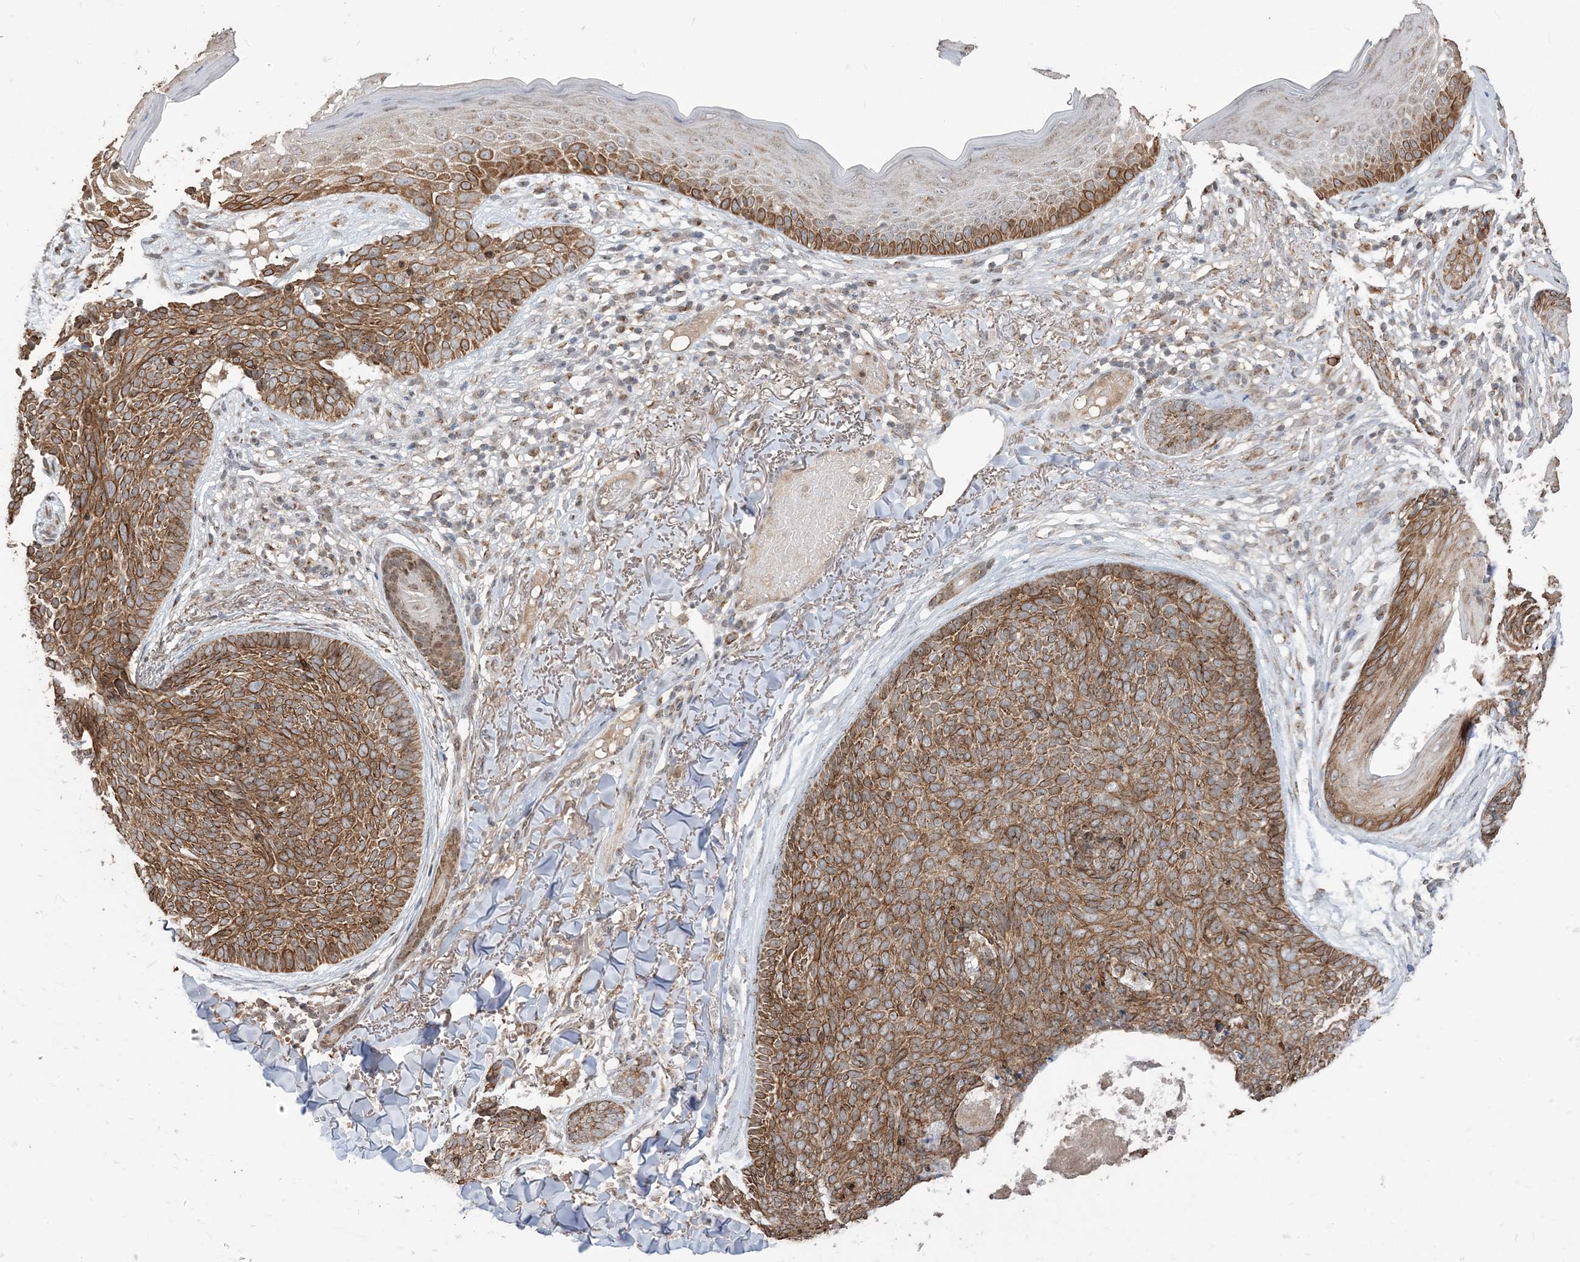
{"staining": {"intensity": "moderate", "quantity": ">75%", "location": "cytoplasmic/membranous"}, "tissue": "skin cancer", "cell_type": "Tumor cells", "image_type": "cancer", "snomed": [{"axis": "morphology", "description": "Basal cell carcinoma"}, {"axis": "topography", "description": "Skin"}], "caption": "This image demonstrates immunohistochemistry staining of human skin cancer (basal cell carcinoma), with medium moderate cytoplasmic/membranous positivity in about >75% of tumor cells.", "gene": "RER1", "patient": {"sex": "female", "age": 70}}